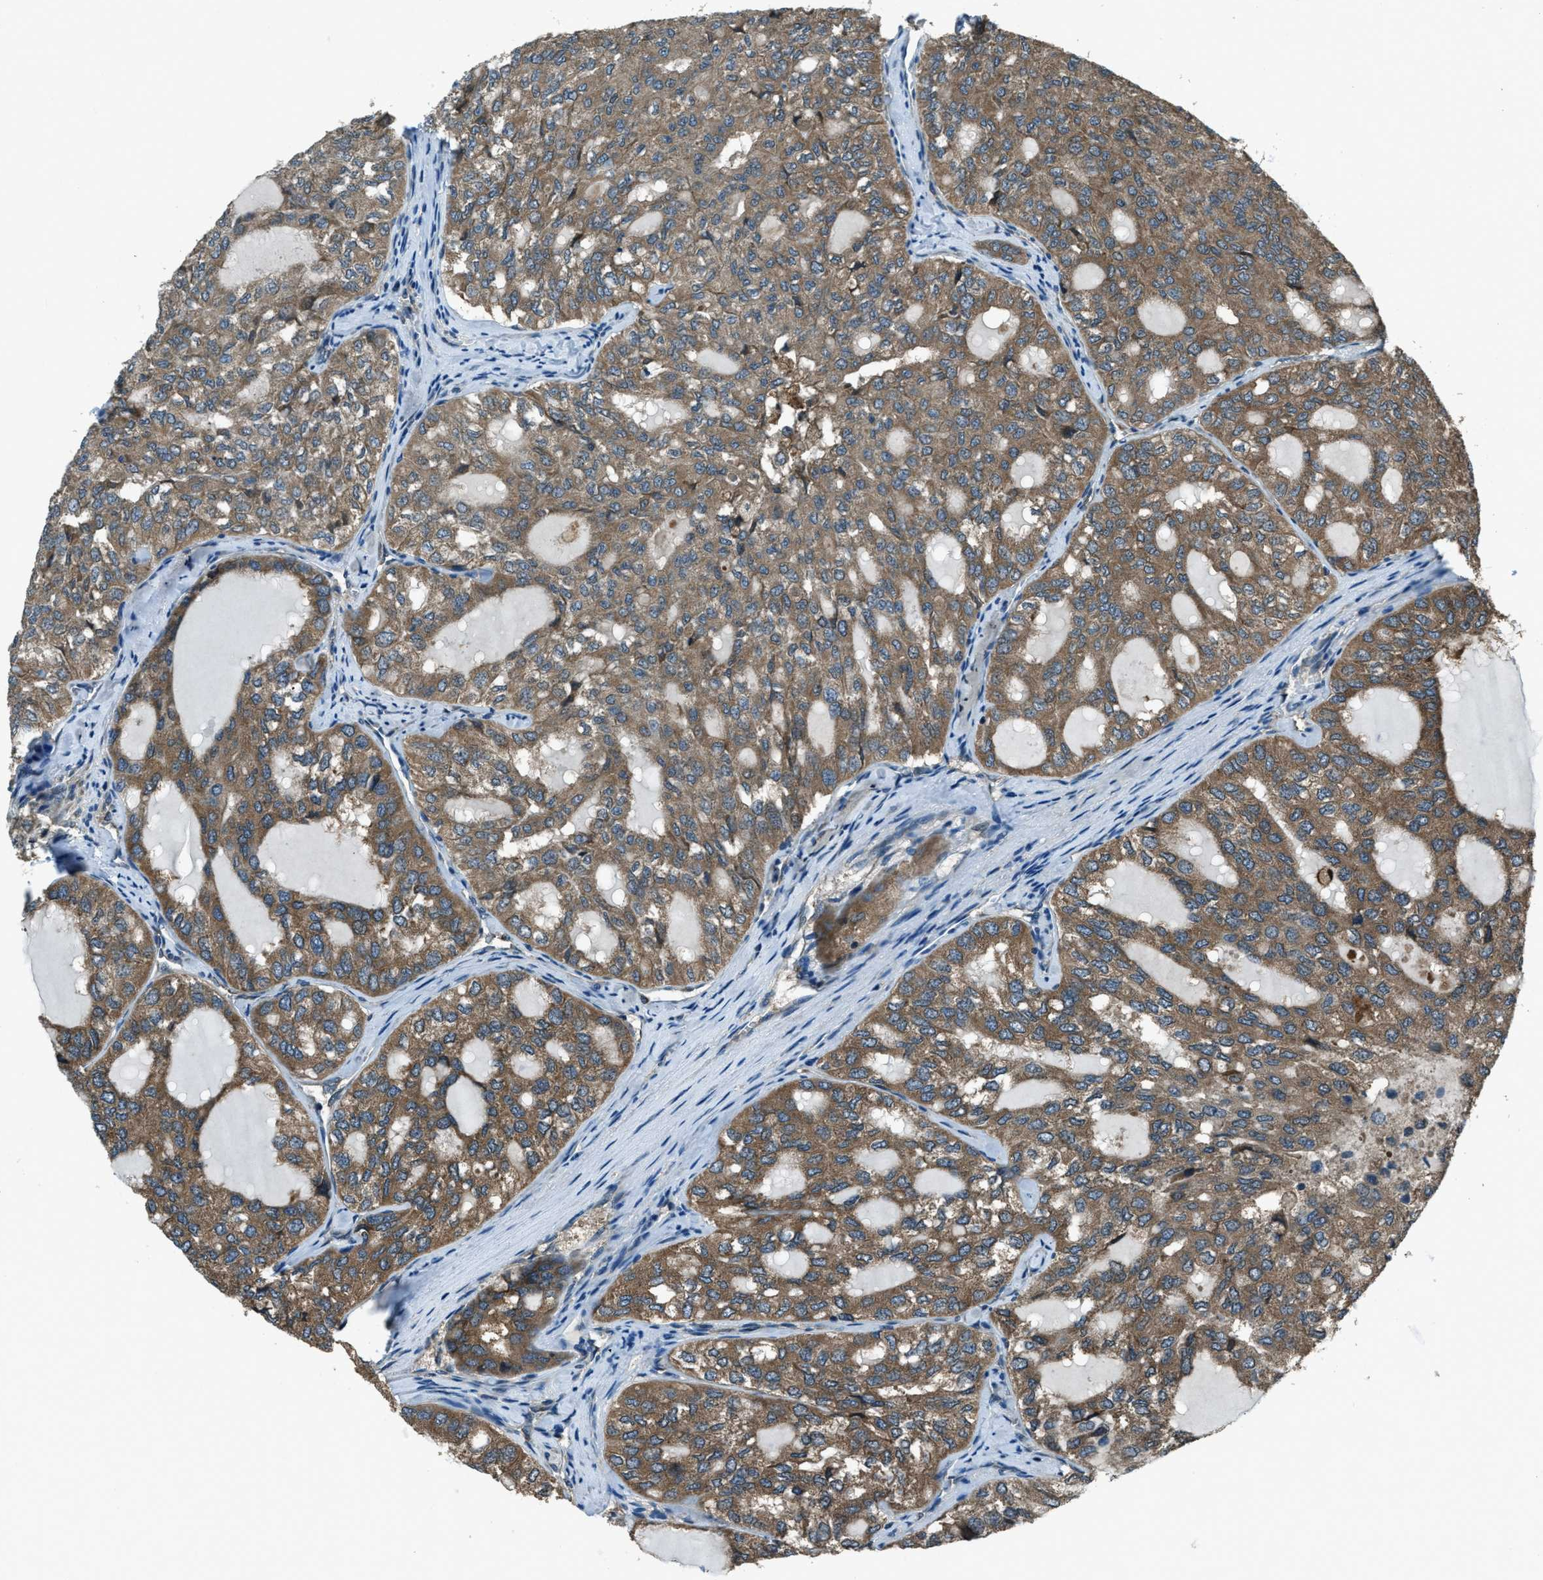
{"staining": {"intensity": "moderate", "quantity": ">75%", "location": "cytoplasmic/membranous"}, "tissue": "thyroid cancer", "cell_type": "Tumor cells", "image_type": "cancer", "snomed": [{"axis": "morphology", "description": "Follicular adenoma carcinoma, NOS"}, {"axis": "topography", "description": "Thyroid gland"}], "caption": "A brown stain shows moderate cytoplasmic/membranous staining of a protein in follicular adenoma carcinoma (thyroid) tumor cells. (IHC, brightfield microscopy, high magnification).", "gene": "TRIM4", "patient": {"sex": "male", "age": 75}}